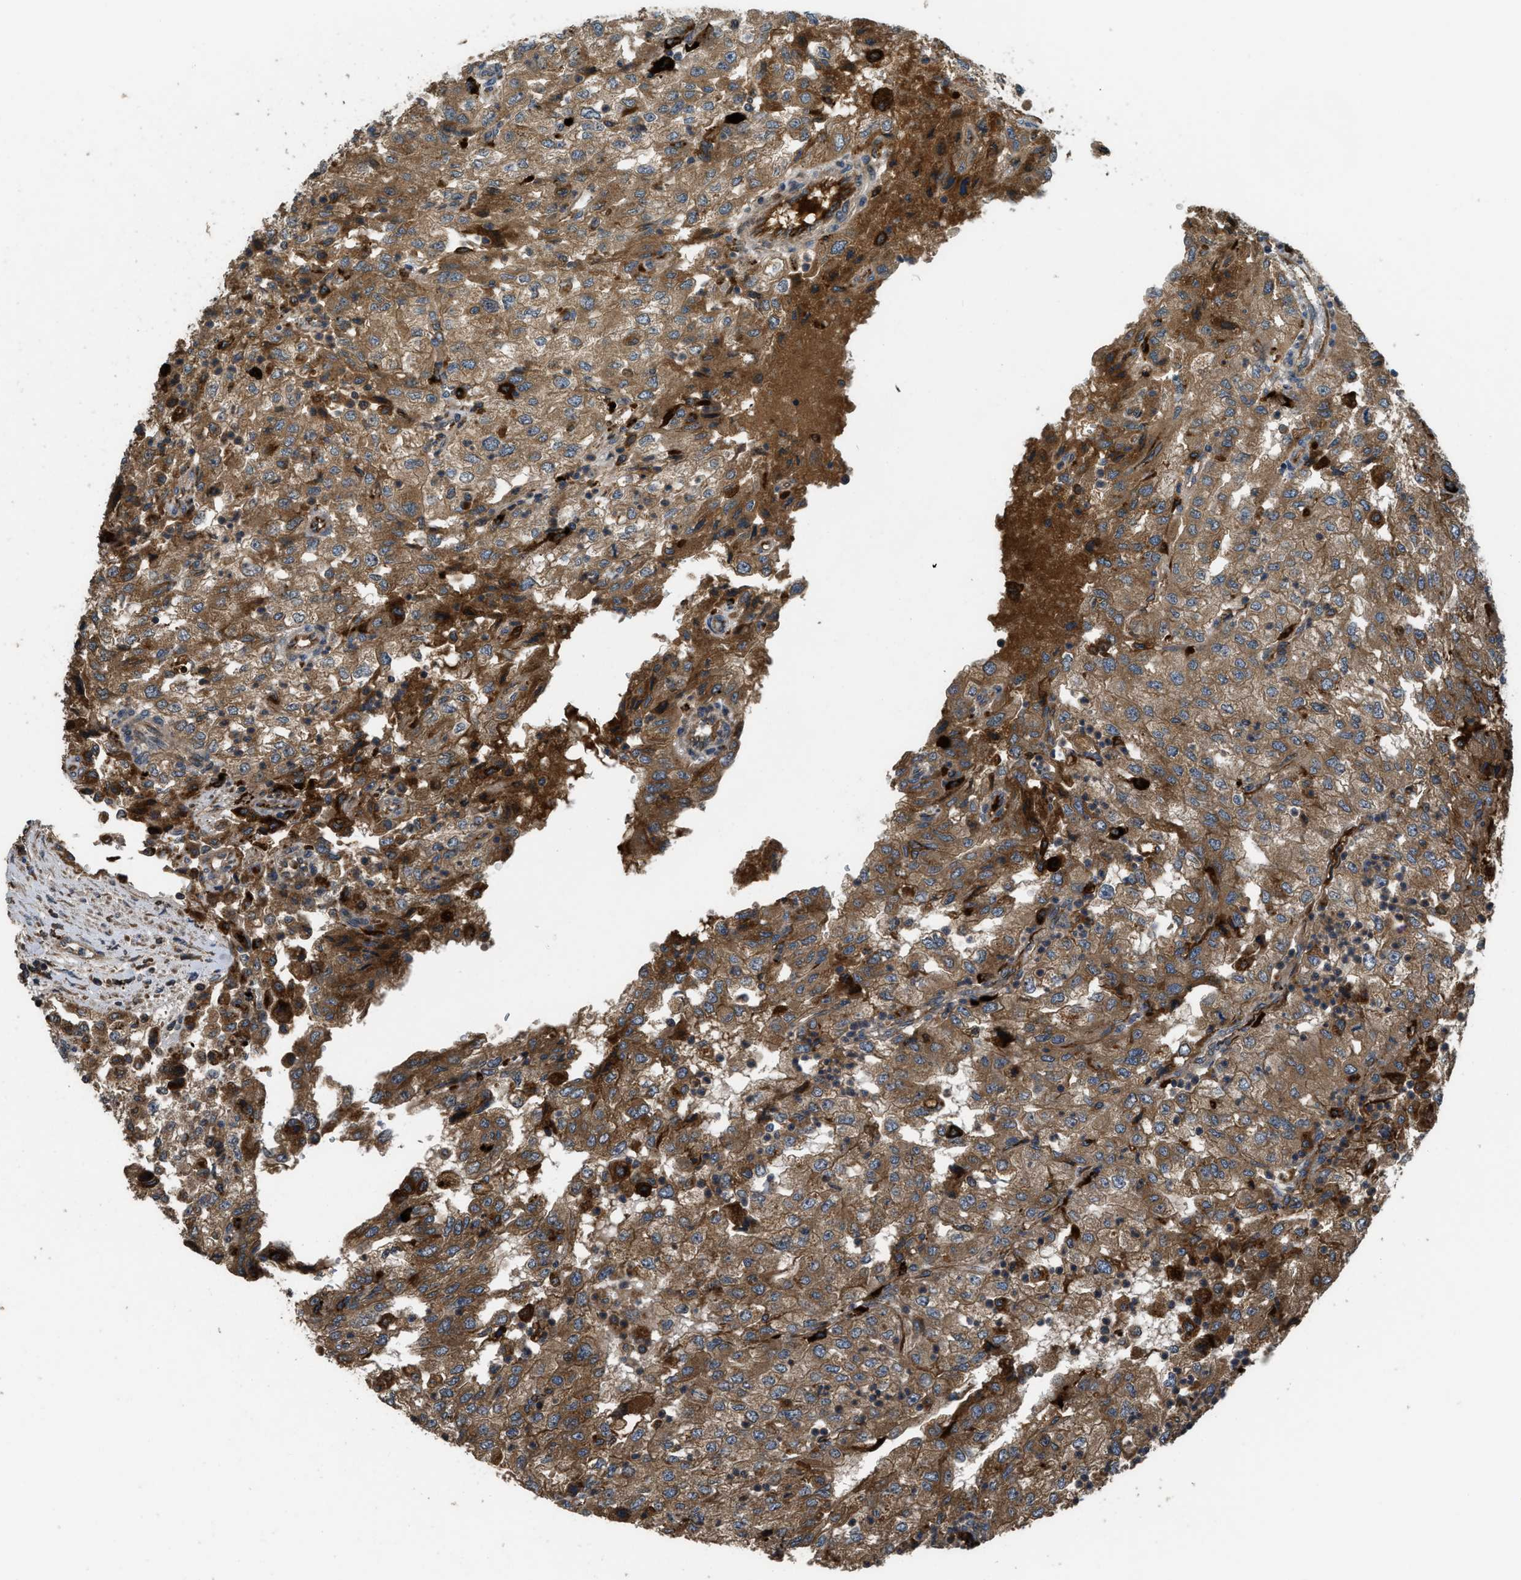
{"staining": {"intensity": "moderate", "quantity": ">75%", "location": "cytoplasmic/membranous"}, "tissue": "renal cancer", "cell_type": "Tumor cells", "image_type": "cancer", "snomed": [{"axis": "morphology", "description": "Adenocarcinoma, NOS"}, {"axis": "topography", "description": "Kidney"}], "caption": "The image shows a brown stain indicating the presence of a protein in the cytoplasmic/membranous of tumor cells in renal cancer. Immunohistochemistry (ihc) stains the protein of interest in brown and the nuclei are stained blue.", "gene": "GGH", "patient": {"sex": "female", "age": 54}}